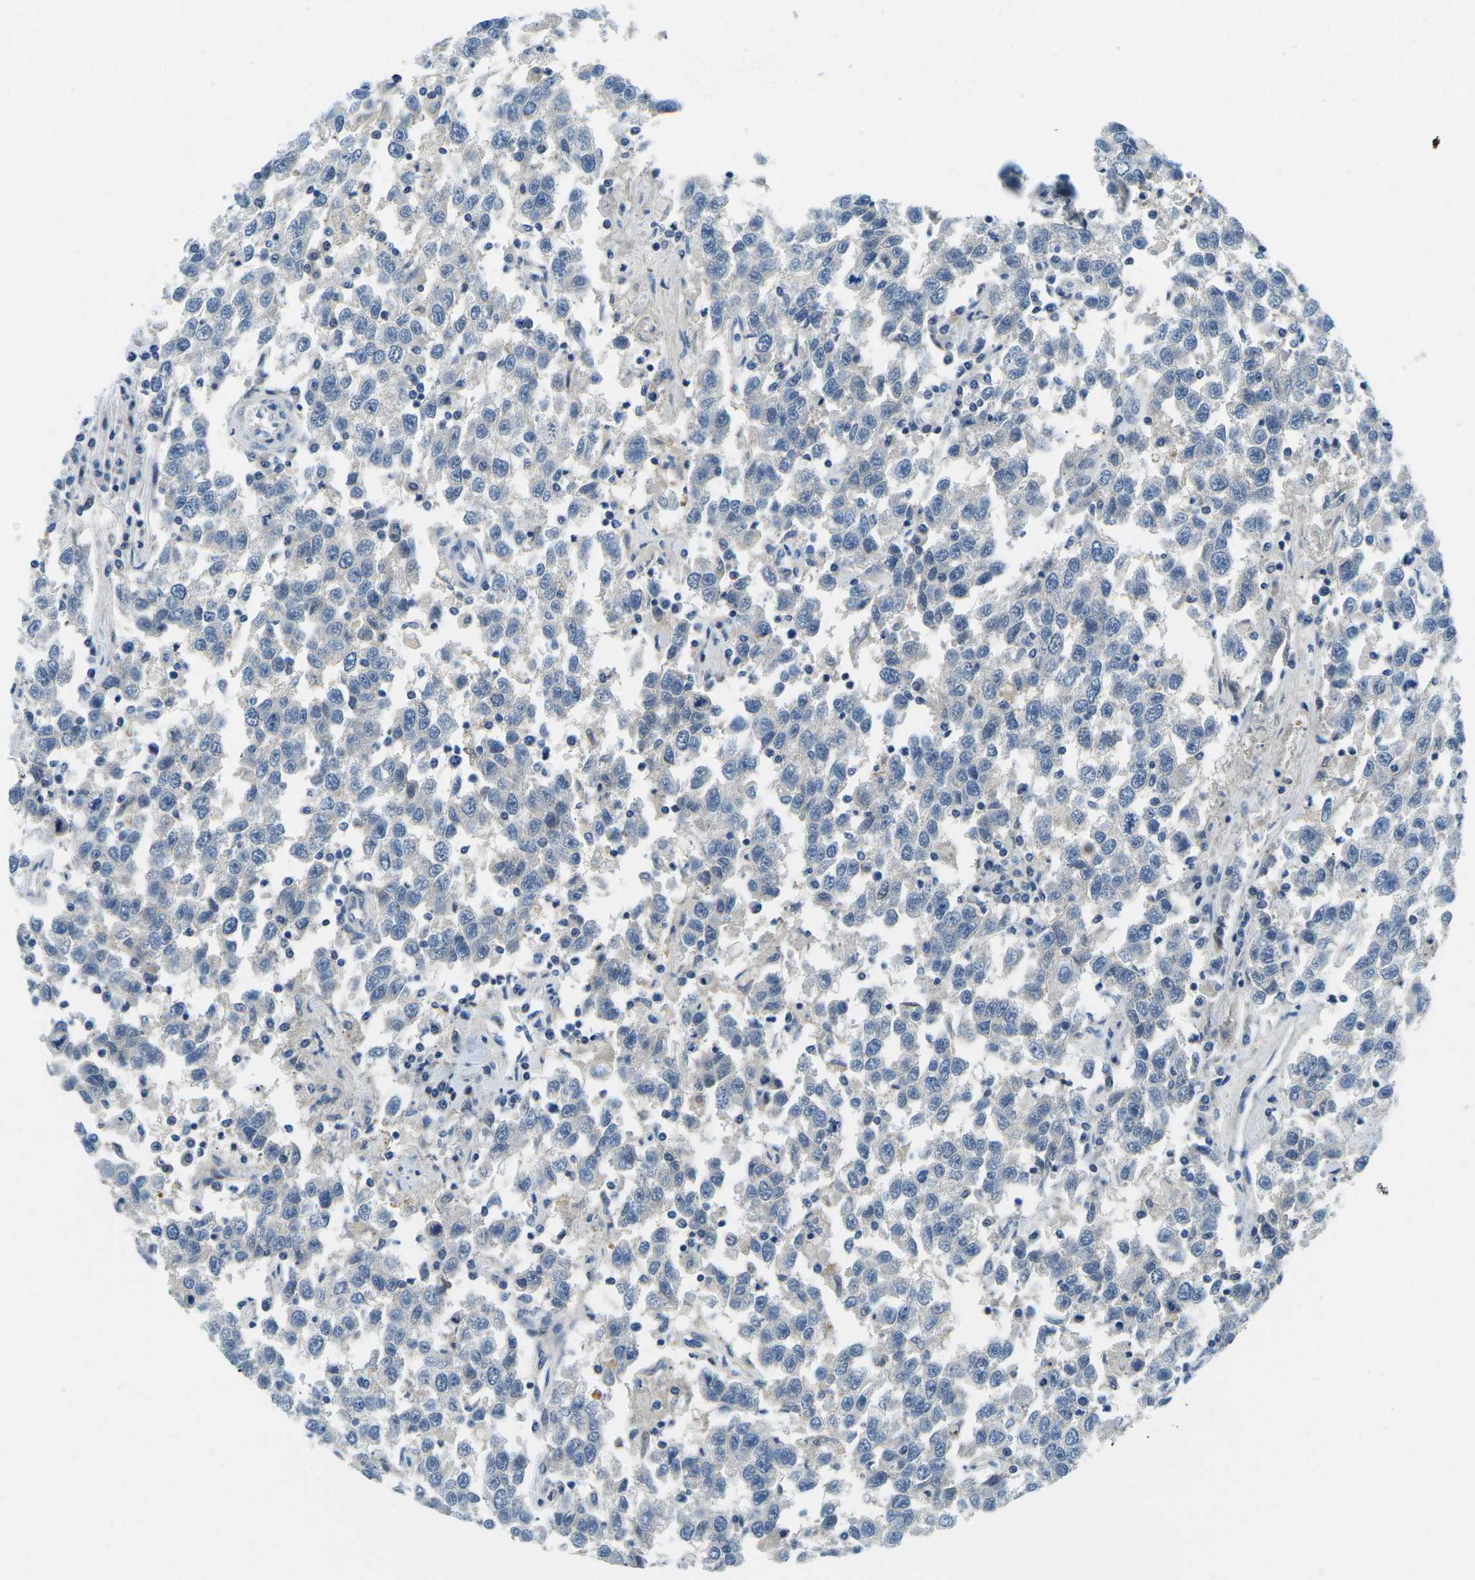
{"staining": {"intensity": "negative", "quantity": "none", "location": "none"}, "tissue": "testis cancer", "cell_type": "Tumor cells", "image_type": "cancer", "snomed": [{"axis": "morphology", "description": "Seminoma, NOS"}, {"axis": "topography", "description": "Testis"}], "caption": "This is an IHC histopathology image of human testis seminoma. There is no staining in tumor cells.", "gene": "CFB", "patient": {"sex": "male", "age": 41}}